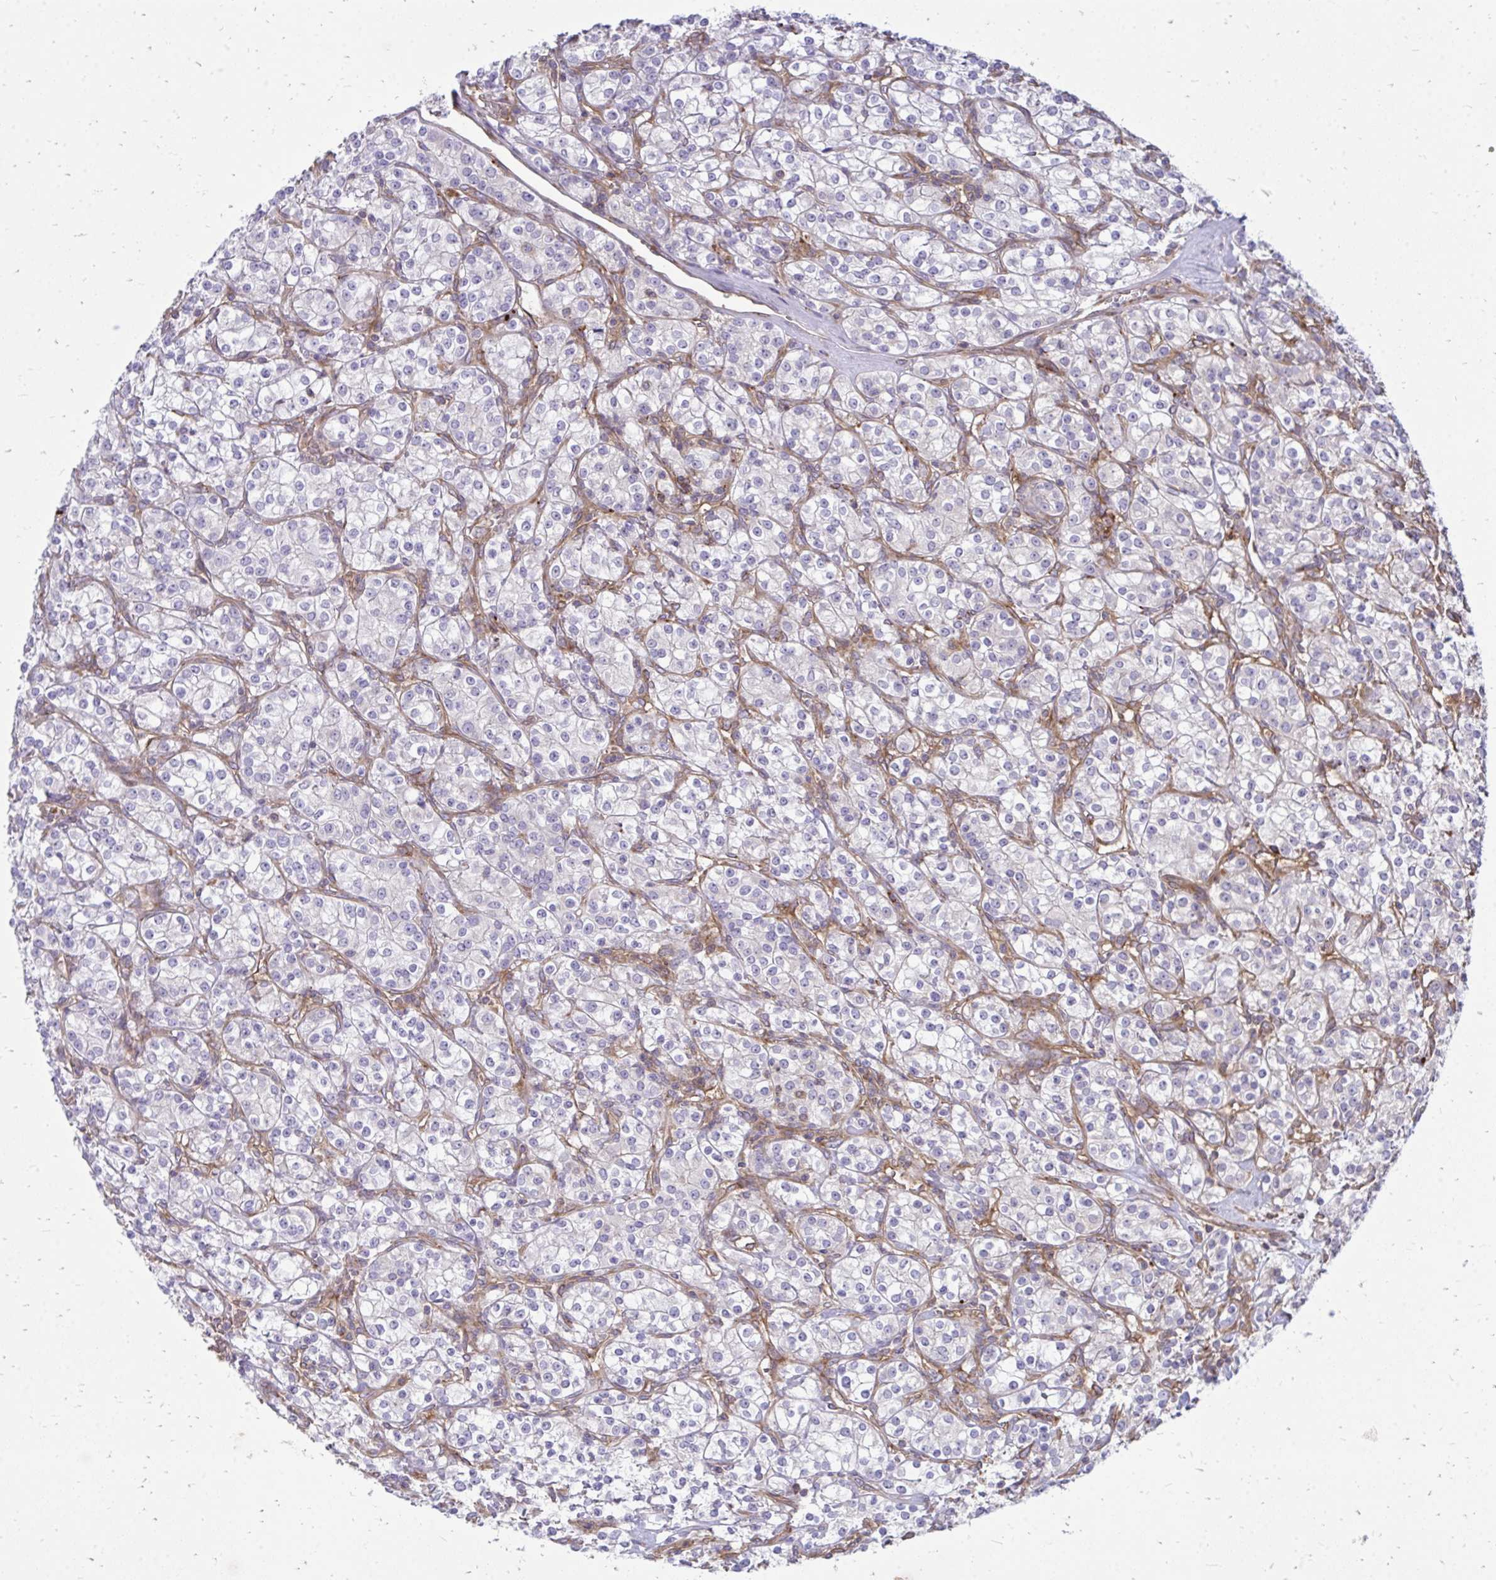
{"staining": {"intensity": "negative", "quantity": "none", "location": "none"}, "tissue": "renal cancer", "cell_type": "Tumor cells", "image_type": "cancer", "snomed": [{"axis": "morphology", "description": "Adenocarcinoma, NOS"}, {"axis": "topography", "description": "Kidney"}], "caption": "Adenocarcinoma (renal) was stained to show a protein in brown. There is no significant expression in tumor cells.", "gene": "ASAP1", "patient": {"sex": "male", "age": 77}}